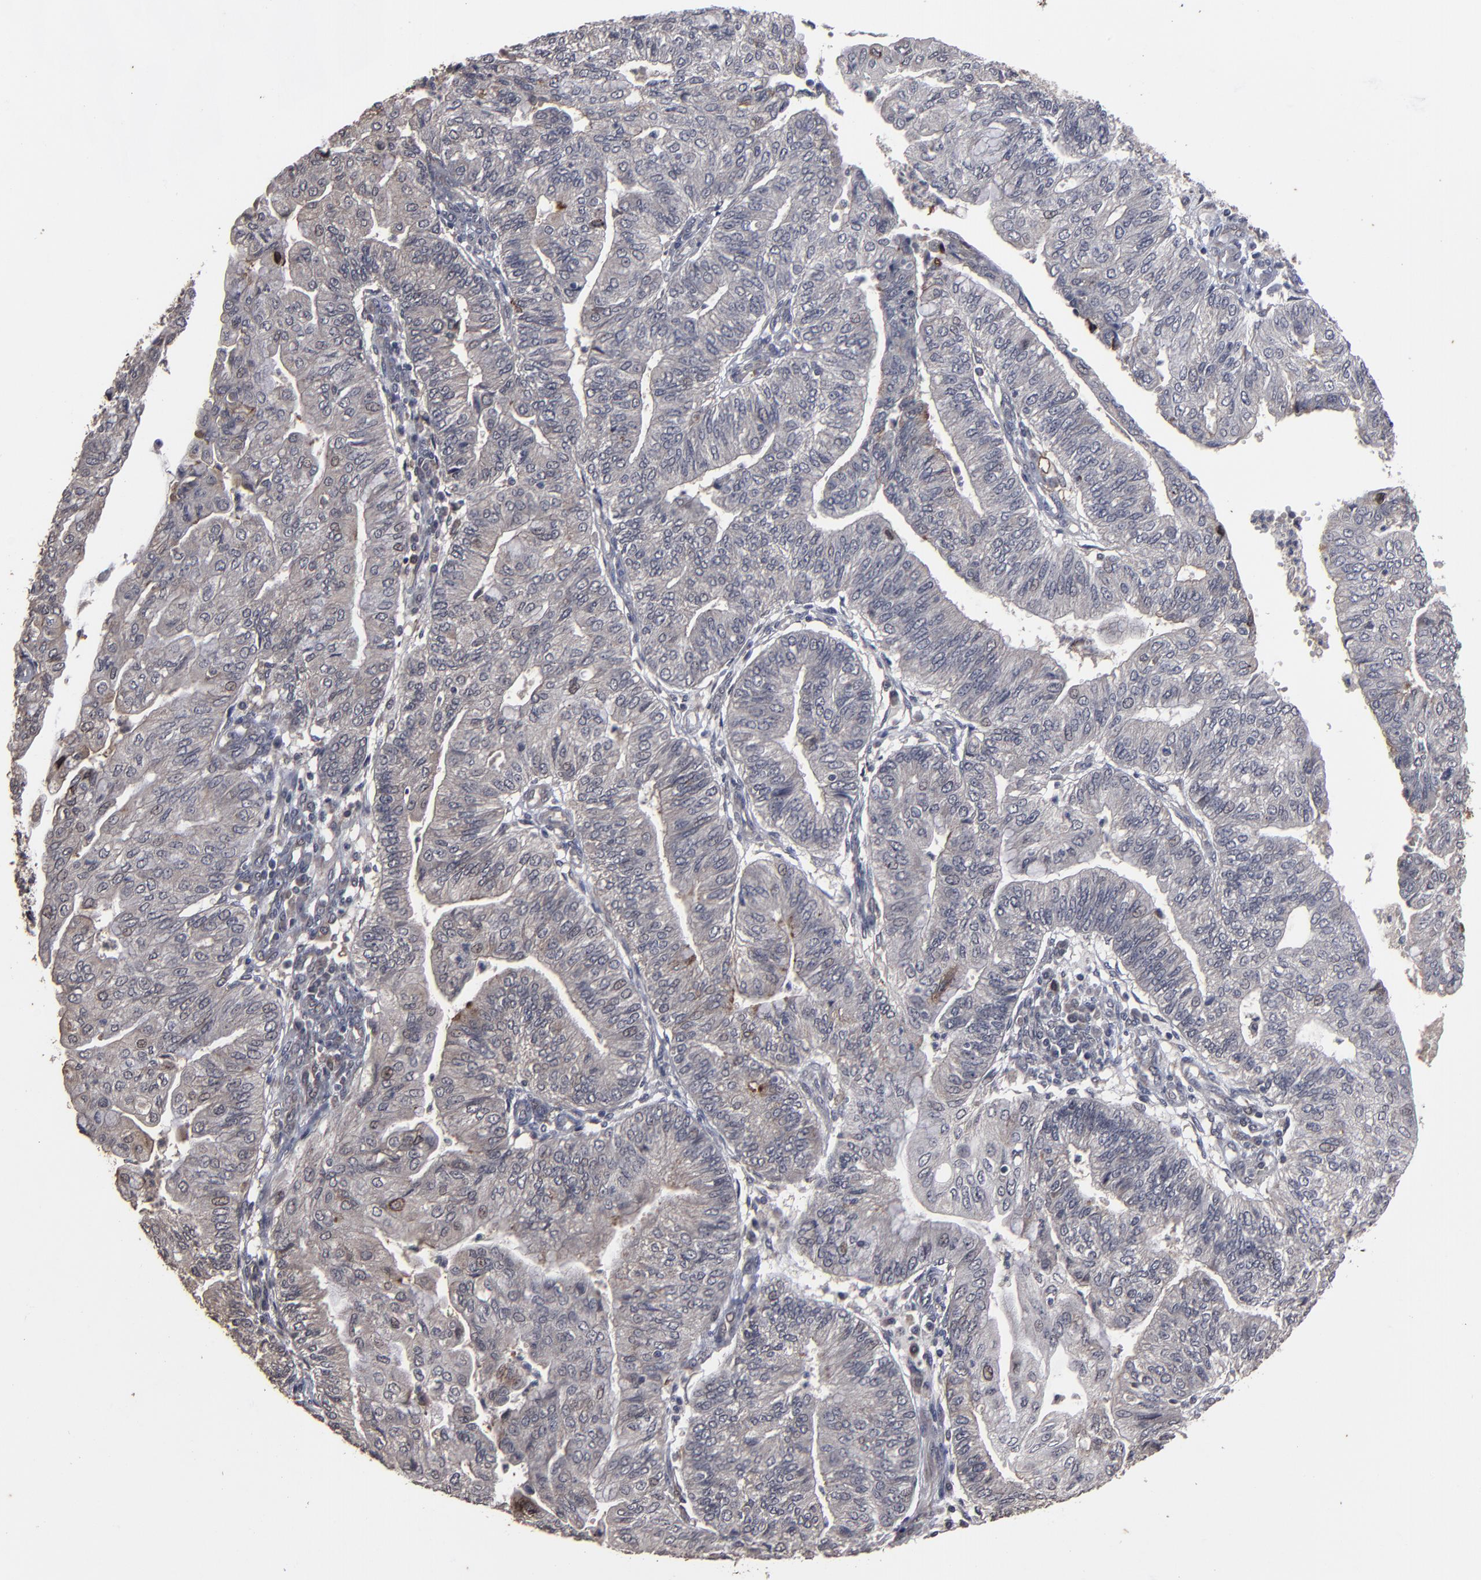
{"staining": {"intensity": "weak", "quantity": "25%-75%", "location": "cytoplasmic/membranous"}, "tissue": "endometrial cancer", "cell_type": "Tumor cells", "image_type": "cancer", "snomed": [{"axis": "morphology", "description": "Adenocarcinoma, NOS"}, {"axis": "topography", "description": "Endometrium"}], "caption": "There is low levels of weak cytoplasmic/membranous staining in tumor cells of endometrial cancer (adenocarcinoma), as demonstrated by immunohistochemical staining (brown color).", "gene": "SLC22A17", "patient": {"sex": "female", "age": 59}}